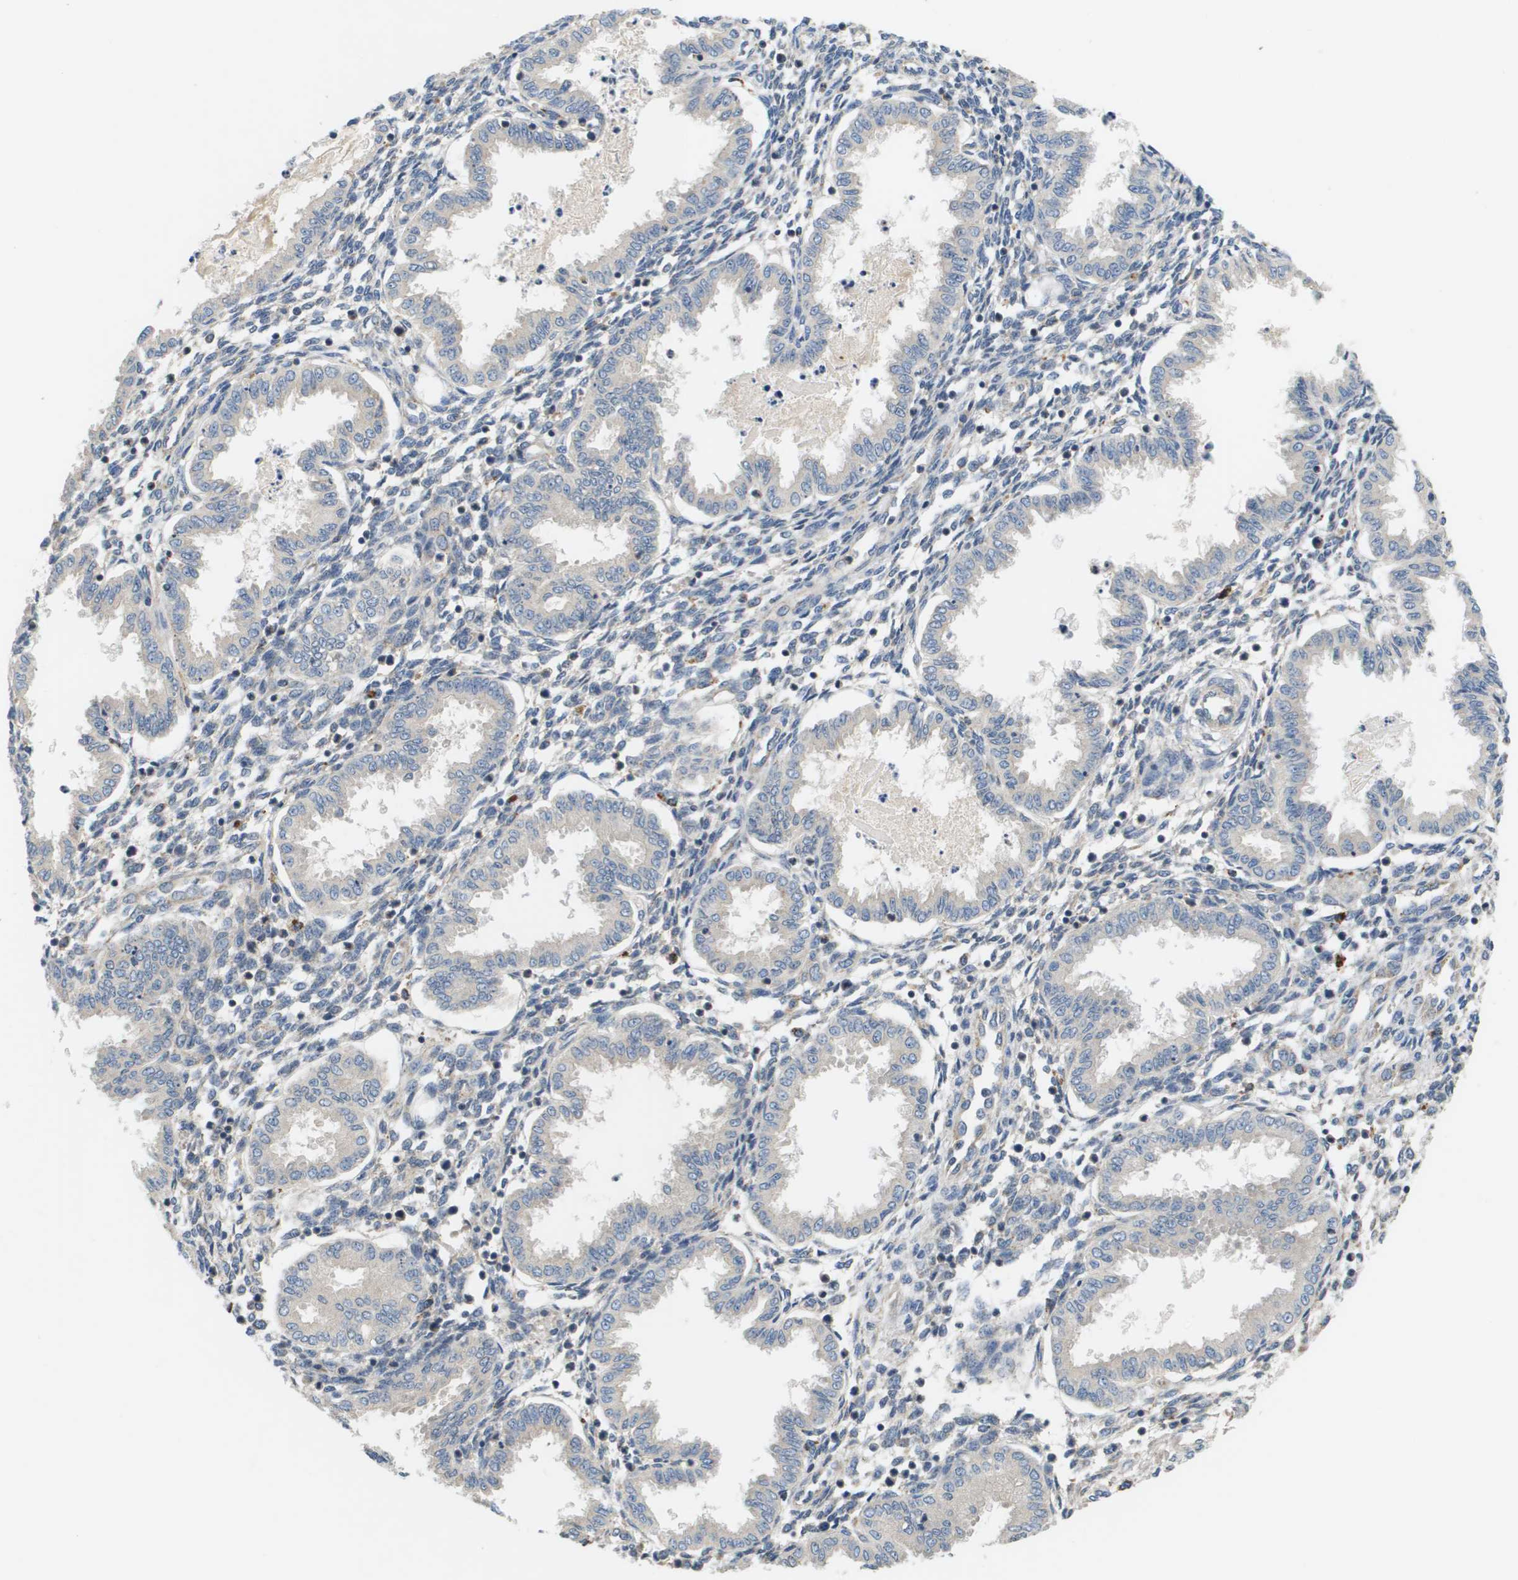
{"staining": {"intensity": "negative", "quantity": "none", "location": "none"}, "tissue": "endometrium", "cell_type": "Cells in endometrial stroma", "image_type": "normal", "snomed": [{"axis": "morphology", "description": "Normal tissue, NOS"}, {"axis": "topography", "description": "Endometrium"}], "caption": "DAB immunohistochemical staining of benign human endometrium demonstrates no significant staining in cells in endometrial stroma.", "gene": "SLC25A20", "patient": {"sex": "female", "age": 33}}